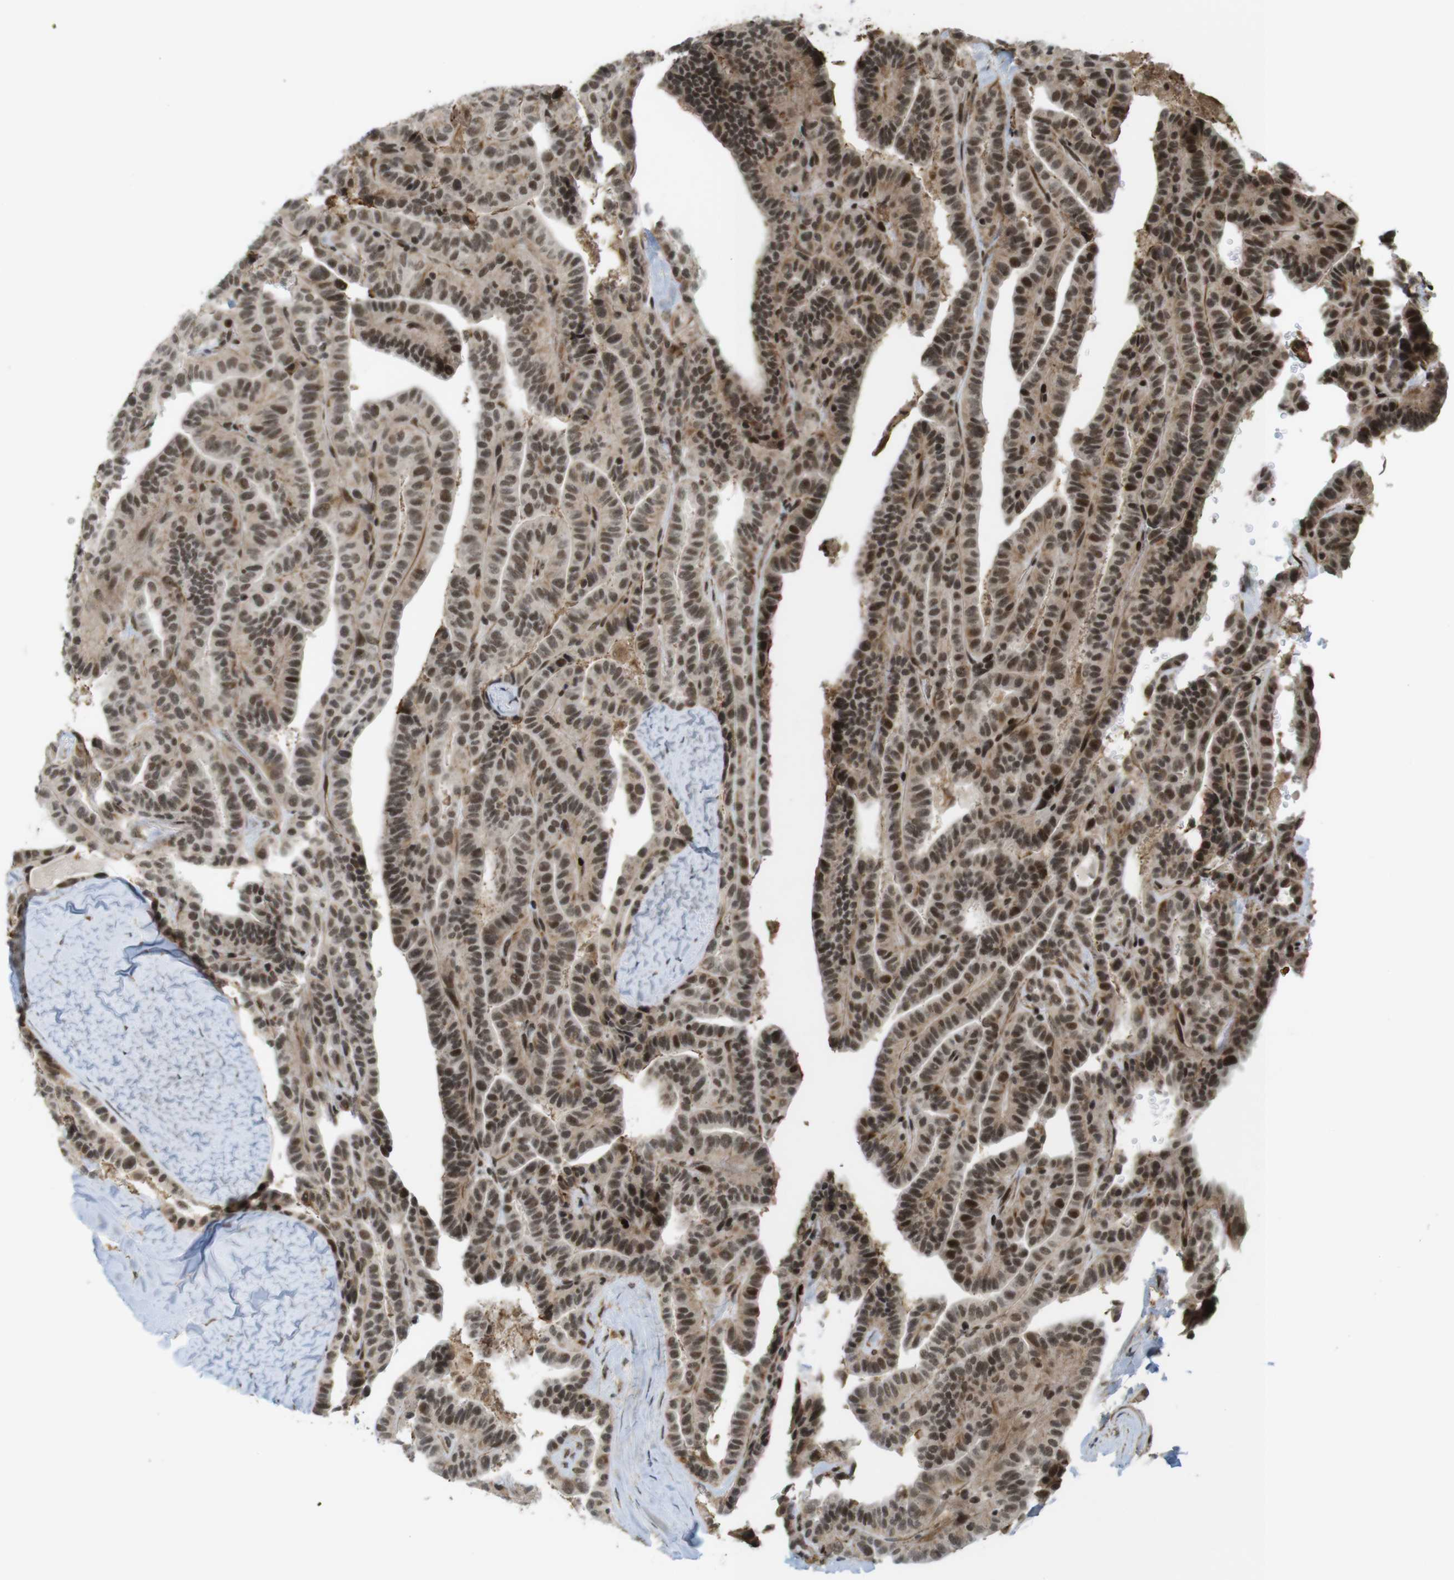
{"staining": {"intensity": "strong", "quantity": ">75%", "location": "cytoplasmic/membranous,nuclear"}, "tissue": "thyroid cancer", "cell_type": "Tumor cells", "image_type": "cancer", "snomed": [{"axis": "morphology", "description": "Papillary adenocarcinoma, NOS"}, {"axis": "topography", "description": "Thyroid gland"}], "caption": "The image reveals immunohistochemical staining of thyroid cancer (papillary adenocarcinoma). There is strong cytoplasmic/membranous and nuclear staining is identified in approximately >75% of tumor cells. Immunohistochemistry stains the protein in brown and the nuclei are stained blue.", "gene": "SP2", "patient": {"sex": "male", "age": 77}}